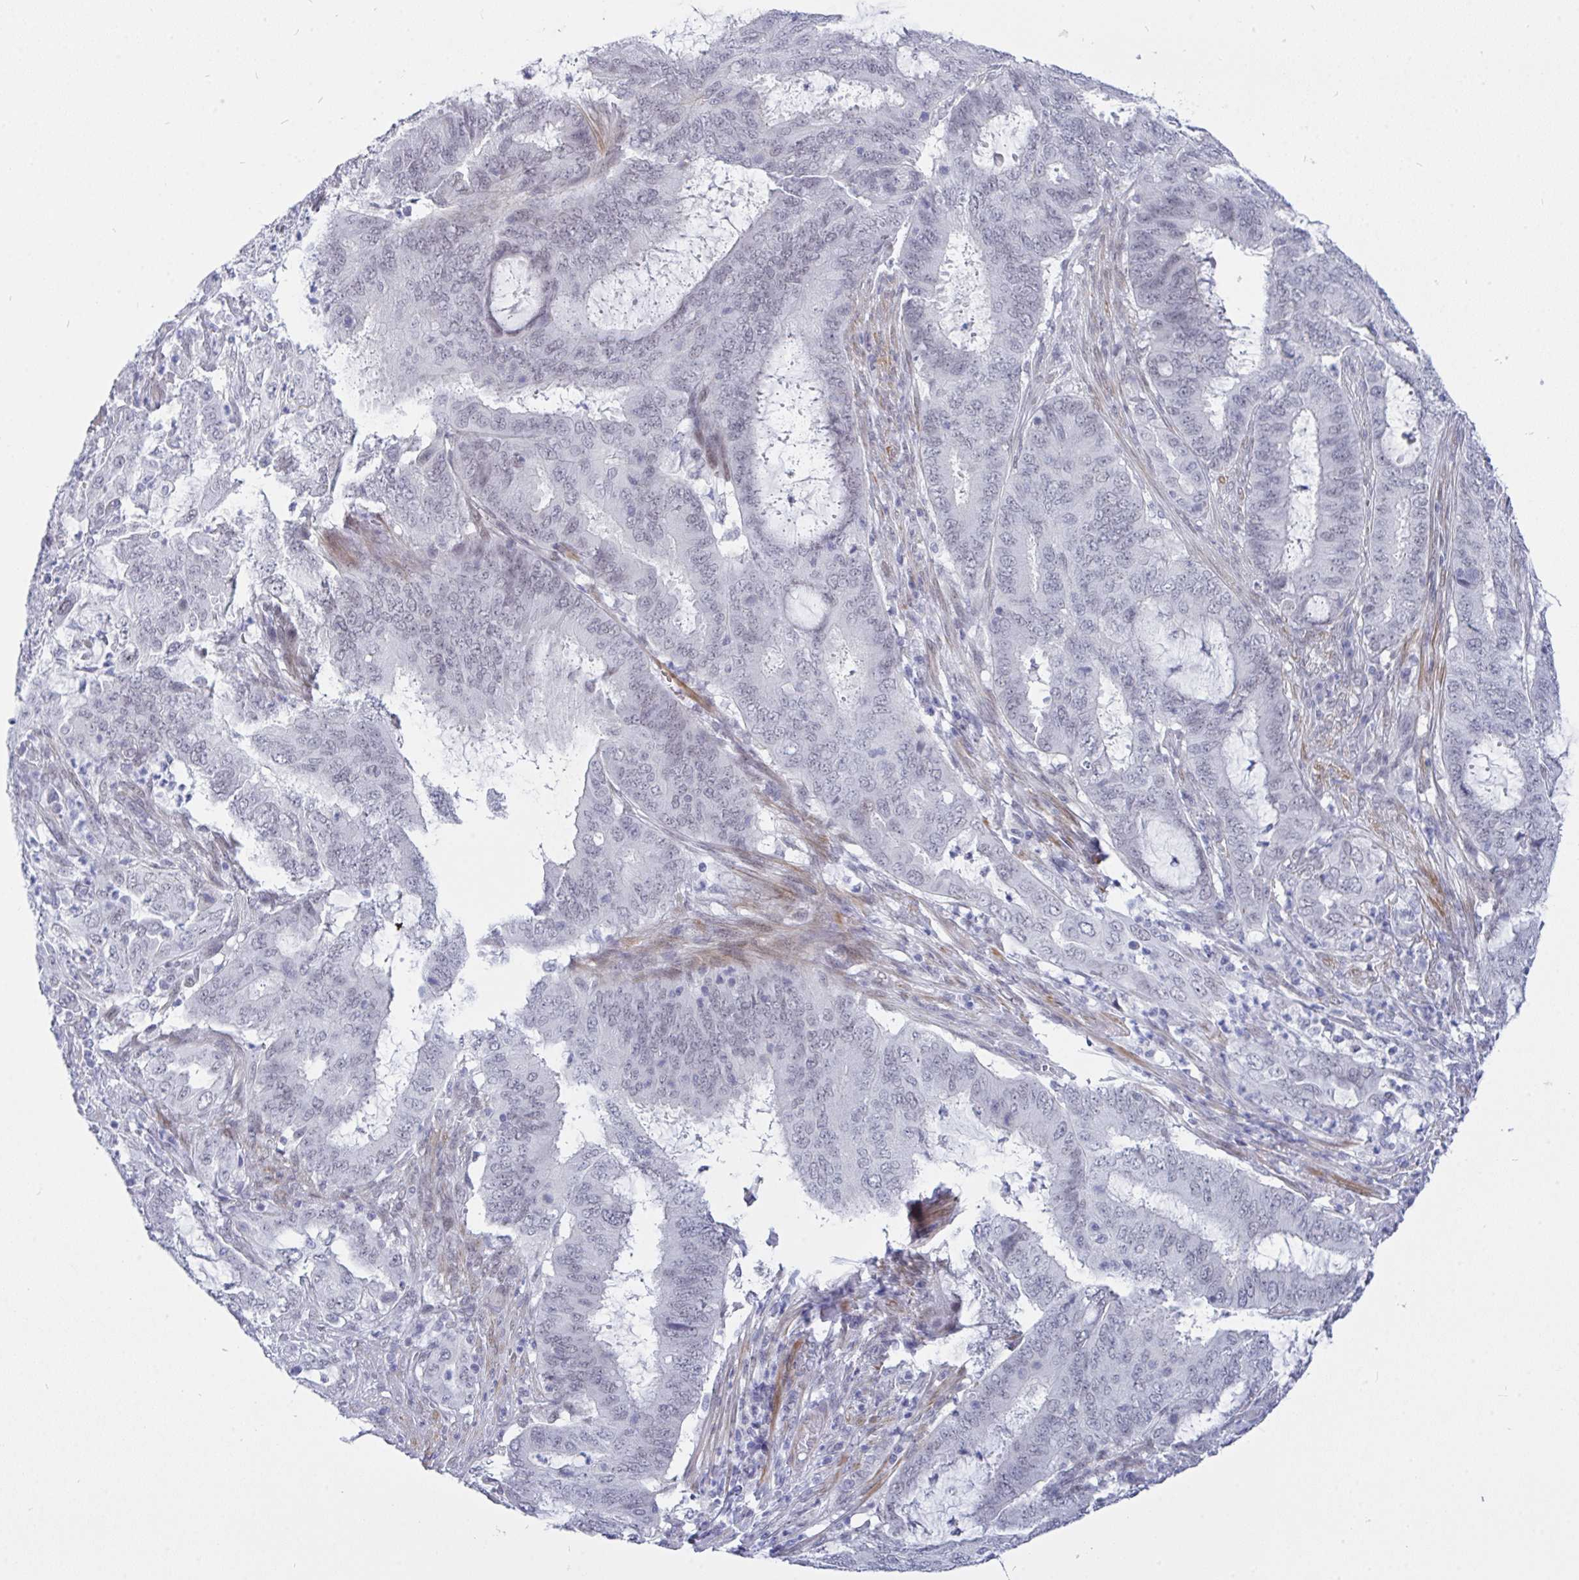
{"staining": {"intensity": "negative", "quantity": "none", "location": "none"}, "tissue": "endometrial cancer", "cell_type": "Tumor cells", "image_type": "cancer", "snomed": [{"axis": "morphology", "description": "Adenocarcinoma, NOS"}, {"axis": "topography", "description": "Endometrium"}], "caption": "This photomicrograph is of endometrial adenocarcinoma stained with immunohistochemistry (IHC) to label a protein in brown with the nuclei are counter-stained blue. There is no positivity in tumor cells.", "gene": "FBXL22", "patient": {"sex": "female", "age": 51}}